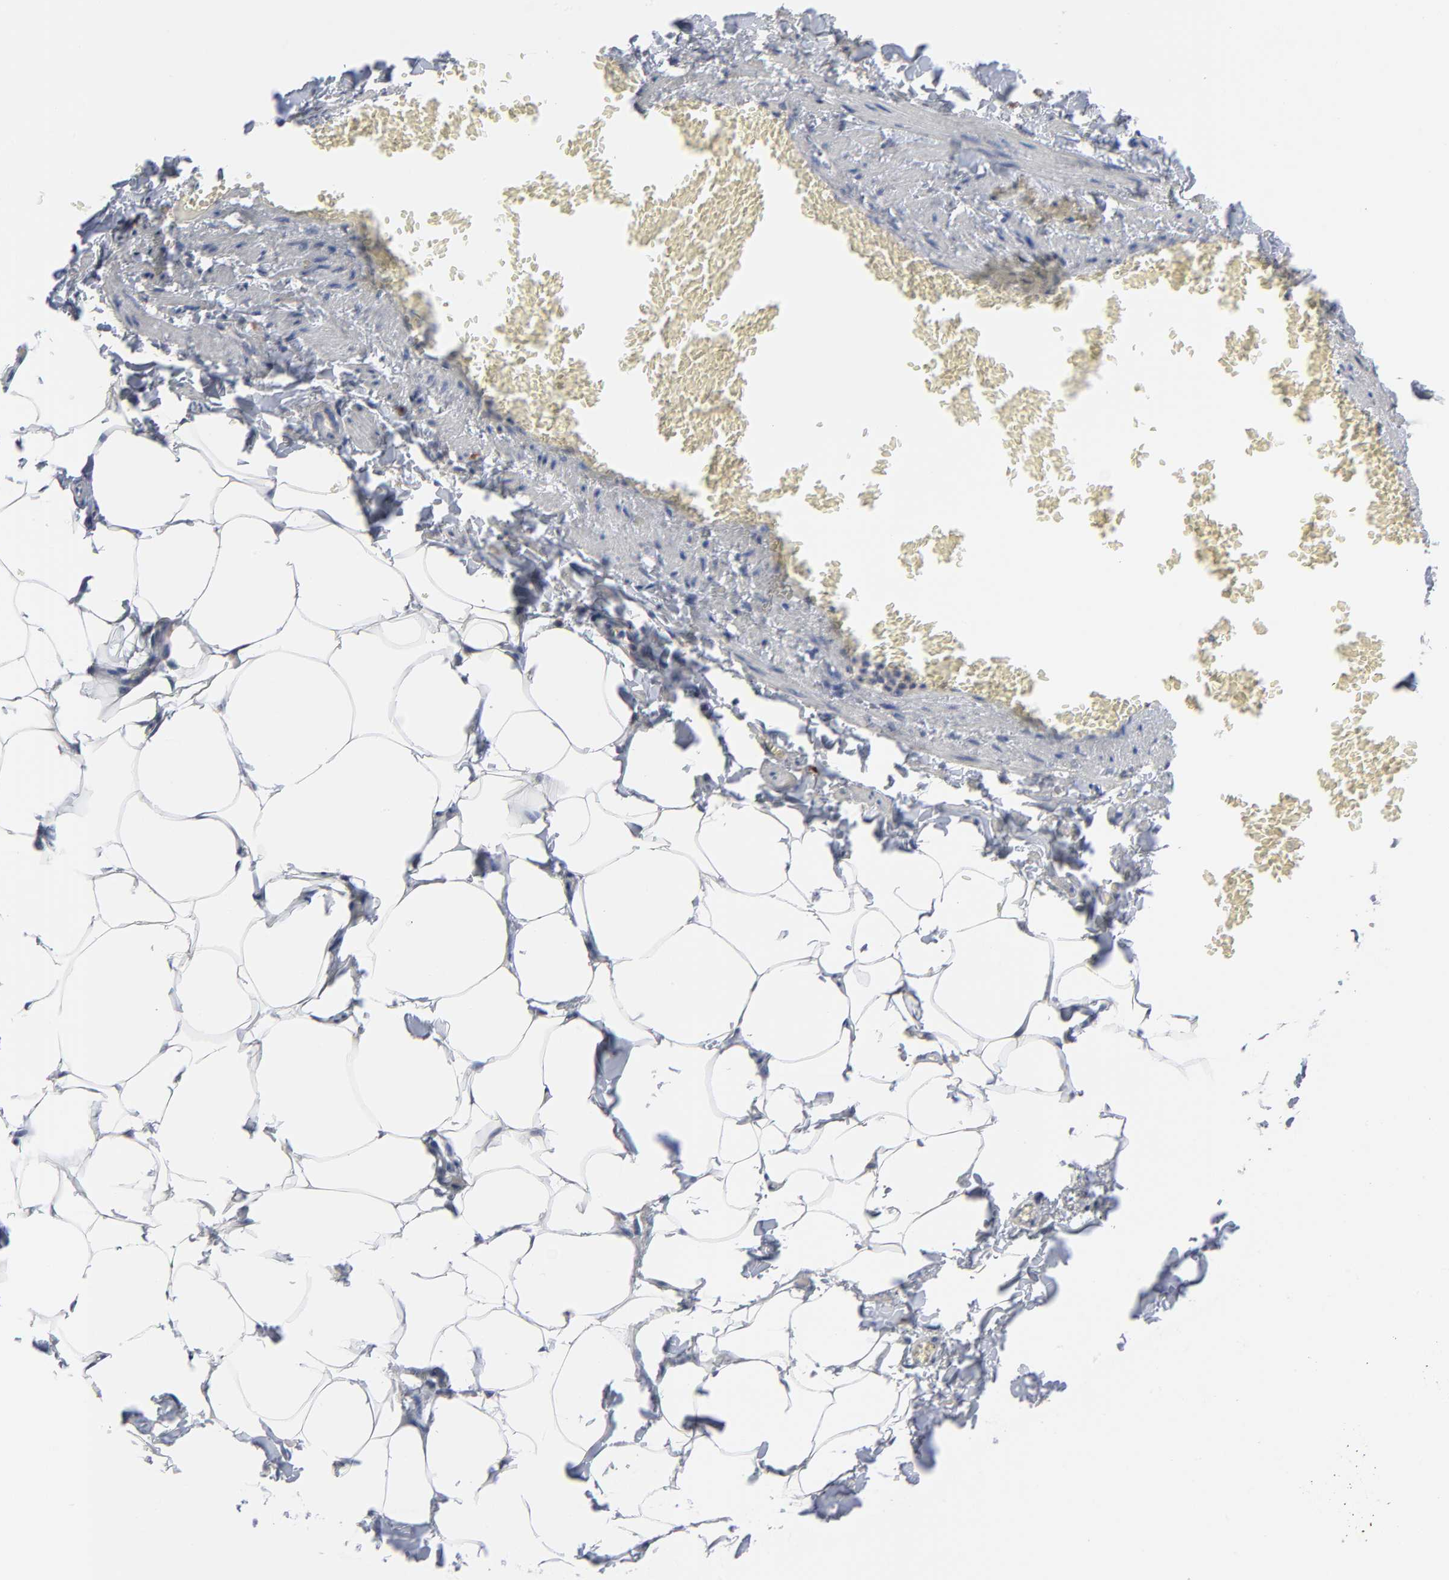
{"staining": {"intensity": "negative", "quantity": "none", "location": "none"}, "tissue": "adipose tissue", "cell_type": "Adipocytes", "image_type": "normal", "snomed": [{"axis": "morphology", "description": "Normal tissue, NOS"}, {"axis": "topography", "description": "Vascular tissue"}], "caption": "The micrograph demonstrates no staining of adipocytes in benign adipose tissue.", "gene": "CDK1", "patient": {"sex": "male", "age": 41}}